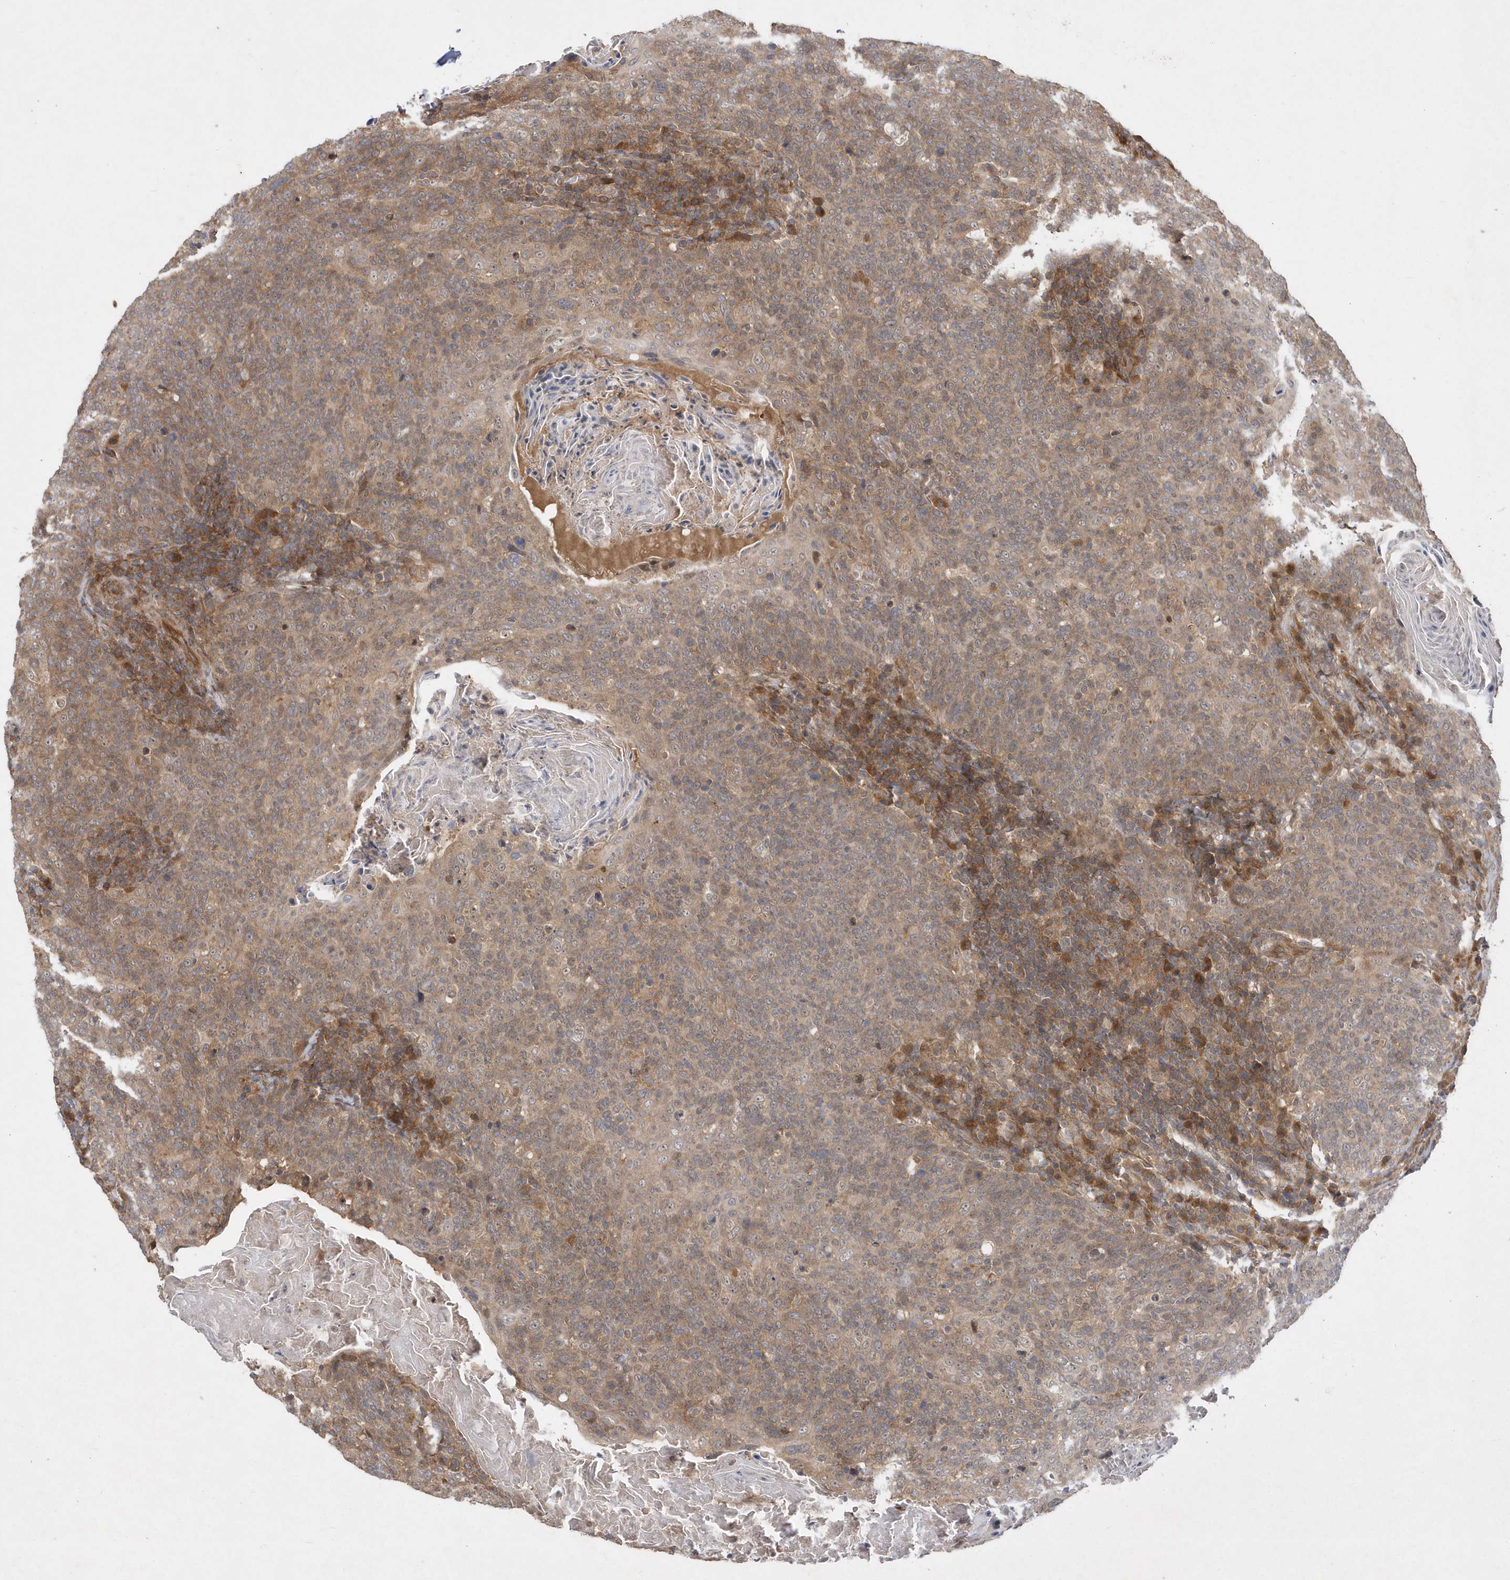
{"staining": {"intensity": "moderate", "quantity": ">75%", "location": "cytoplasmic/membranous"}, "tissue": "head and neck cancer", "cell_type": "Tumor cells", "image_type": "cancer", "snomed": [{"axis": "morphology", "description": "Squamous cell carcinoma, NOS"}, {"axis": "morphology", "description": "Squamous cell carcinoma, metastatic, NOS"}, {"axis": "topography", "description": "Lymph node"}, {"axis": "topography", "description": "Head-Neck"}], "caption": "IHC (DAB (3,3'-diaminobenzidine)) staining of head and neck cancer (squamous cell carcinoma) displays moderate cytoplasmic/membranous protein staining in approximately >75% of tumor cells.", "gene": "GFM2", "patient": {"sex": "male", "age": 62}}